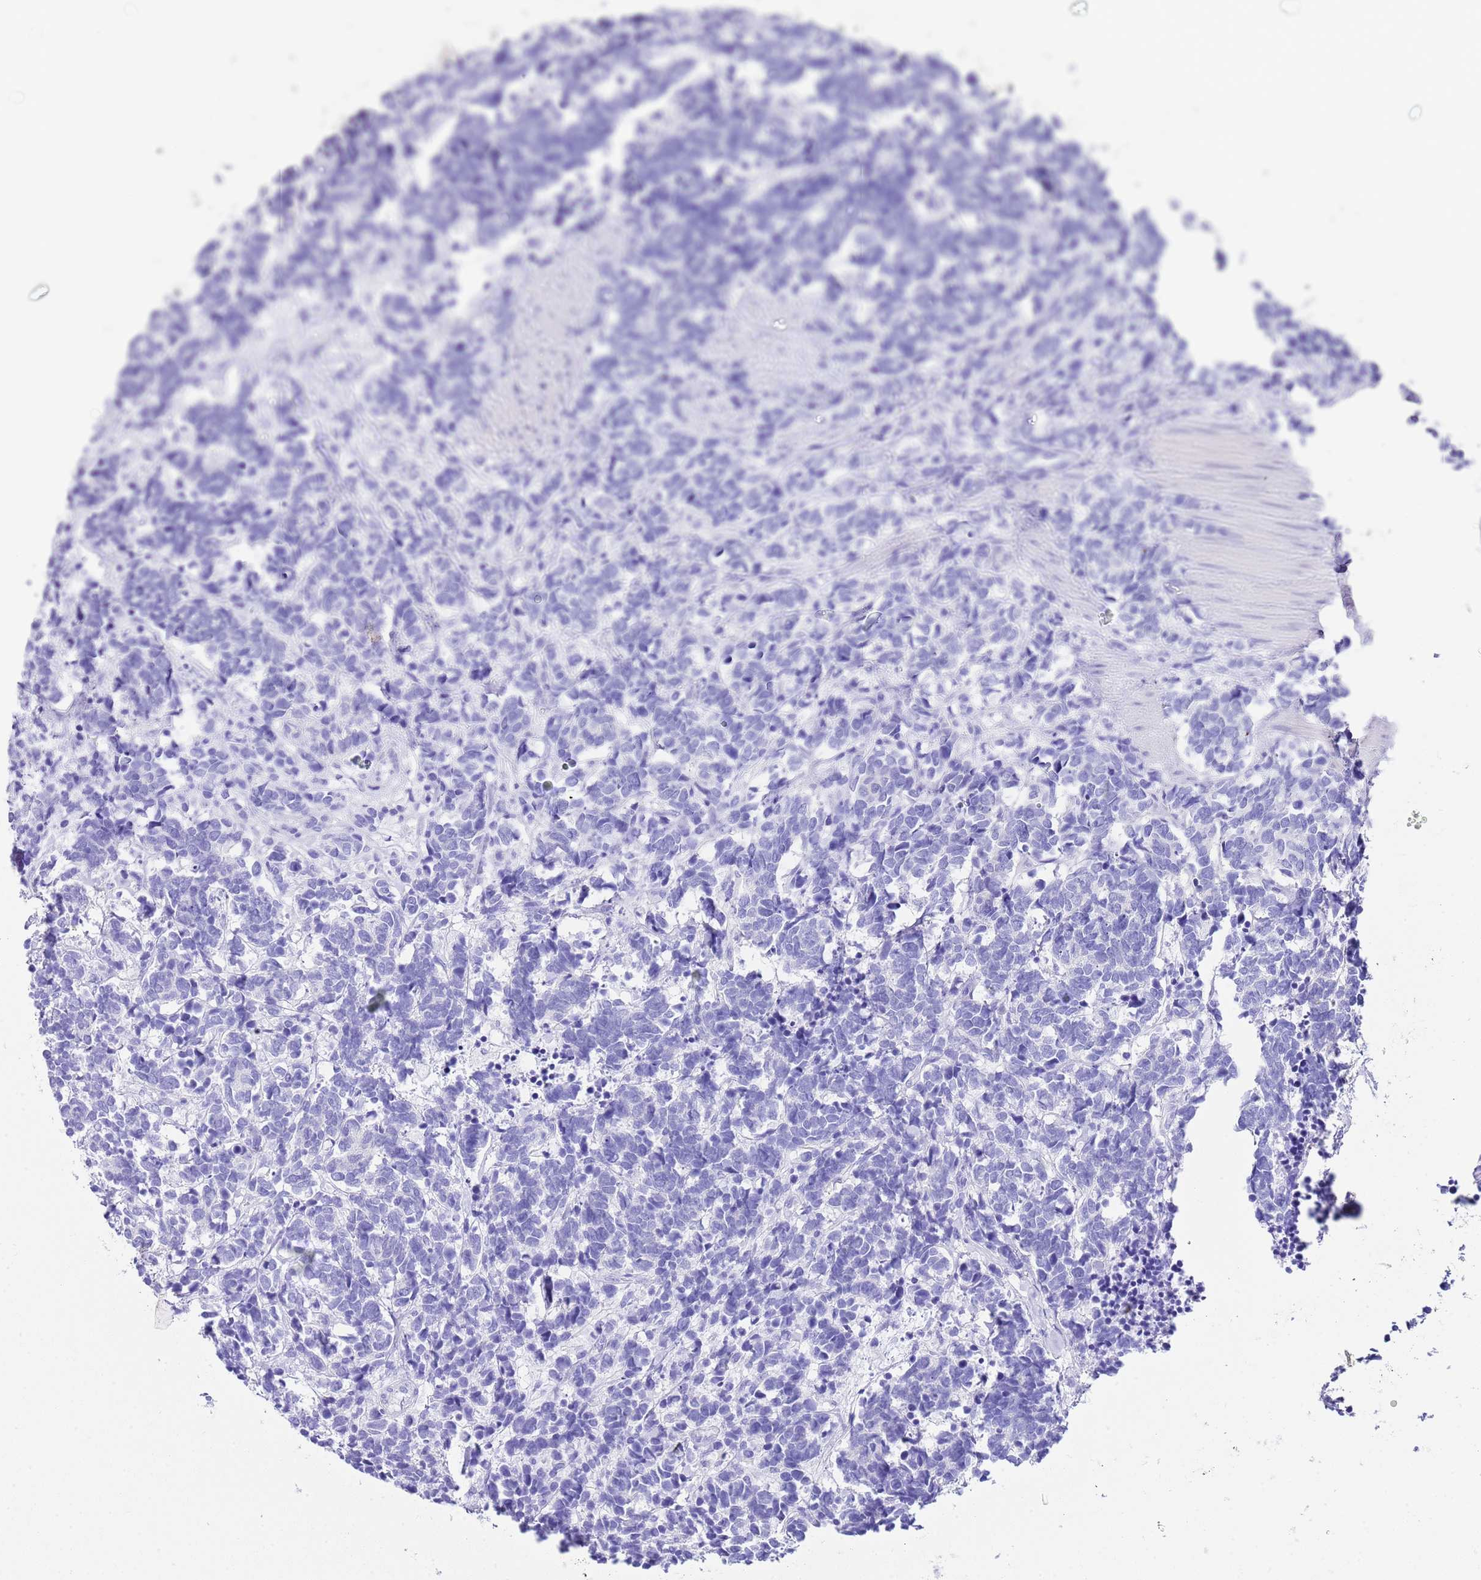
{"staining": {"intensity": "negative", "quantity": "none", "location": "none"}, "tissue": "carcinoid", "cell_type": "Tumor cells", "image_type": "cancer", "snomed": [{"axis": "morphology", "description": "Carcinoma, NOS"}, {"axis": "morphology", "description": "Carcinoid, malignant, NOS"}, {"axis": "topography", "description": "Prostate"}], "caption": "Carcinoid (malignant) was stained to show a protein in brown. There is no significant staining in tumor cells.", "gene": "KCNC1", "patient": {"sex": "male", "age": 57}}